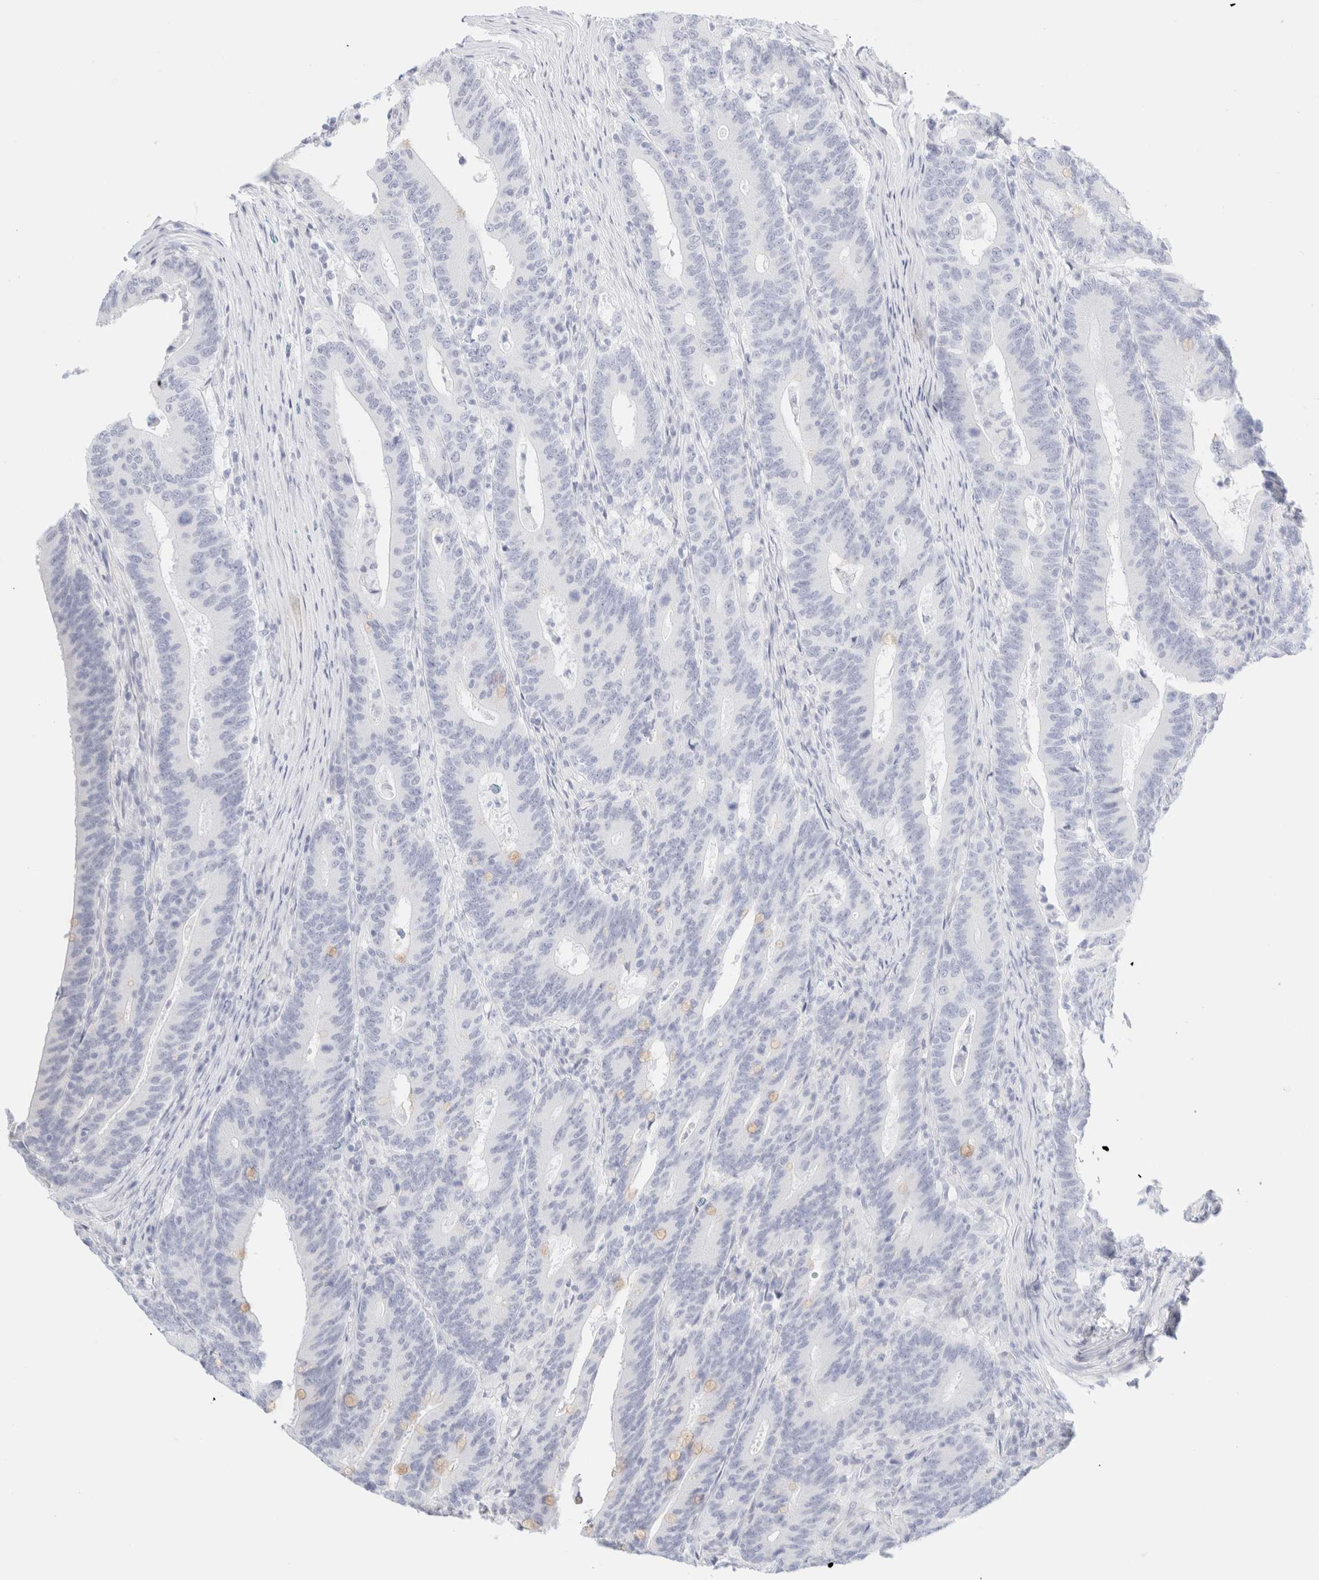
{"staining": {"intensity": "negative", "quantity": "none", "location": "none"}, "tissue": "colorectal cancer", "cell_type": "Tumor cells", "image_type": "cancer", "snomed": [{"axis": "morphology", "description": "Adenocarcinoma, NOS"}, {"axis": "topography", "description": "Colon"}], "caption": "An immunohistochemistry (IHC) histopathology image of colorectal adenocarcinoma is shown. There is no staining in tumor cells of colorectal adenocarcinoma.", "gene": "KRT15", "patient": {"sex": "female", "age": 66}}